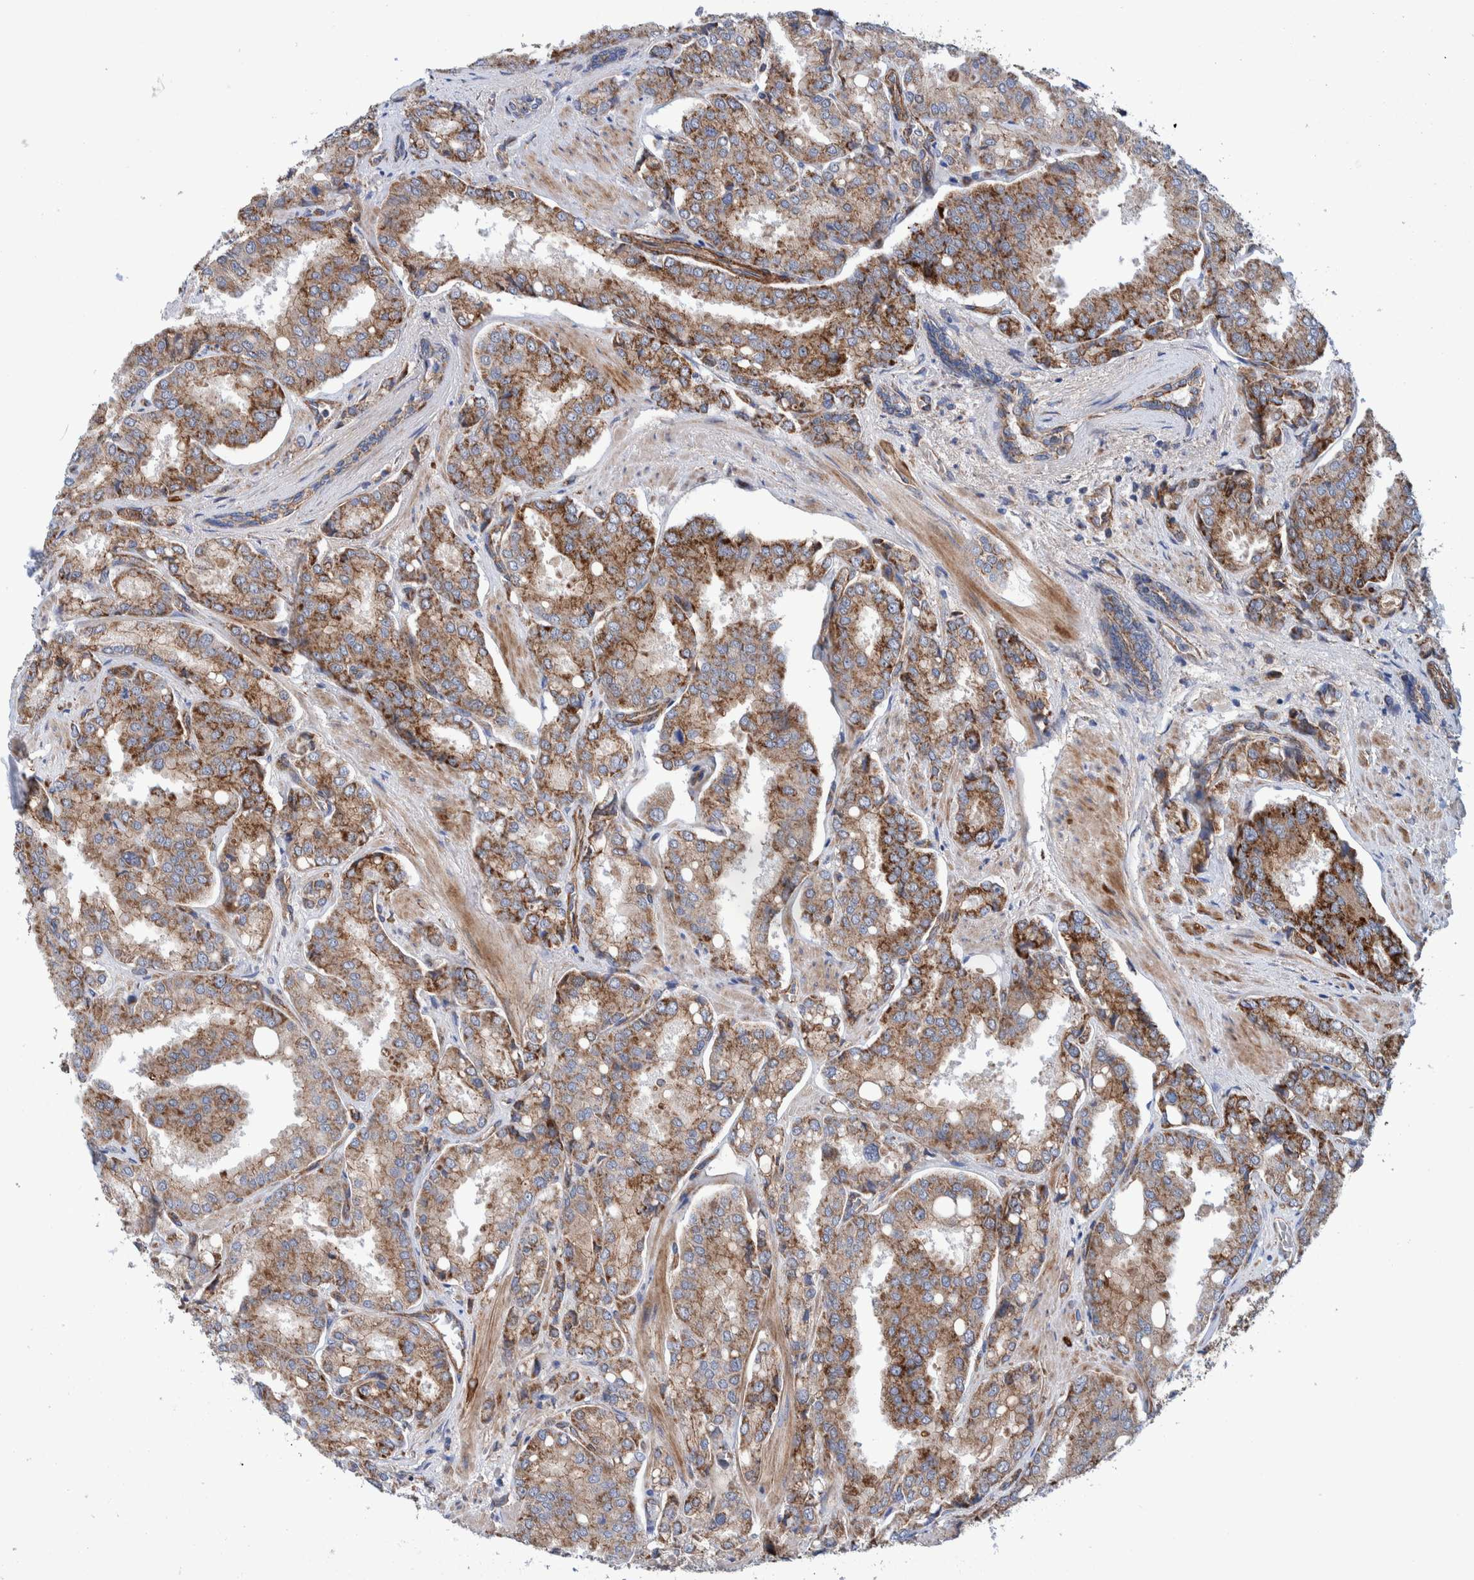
{"staining": {"intensity": "strong", "quantity": ">75%", "location": "cytoplasmic/membranous"}, "tissue": "prostate cancer", "cell_type": "Tumor cells", "image_type": "cancer", "snomed": [{"axis": "morphology", "description": "Adenocarcinoma, High grade"}, {"axis": "topography", "description": "Prostate"}], "caption": "High-grade adenocarcinoma (prostate) tissue demonstrates strong cytoplasmic/membranous expression in about >75% of tumor cells", "gene": "SLC25A10", "patient": {"sex": "male", "age": 50}}